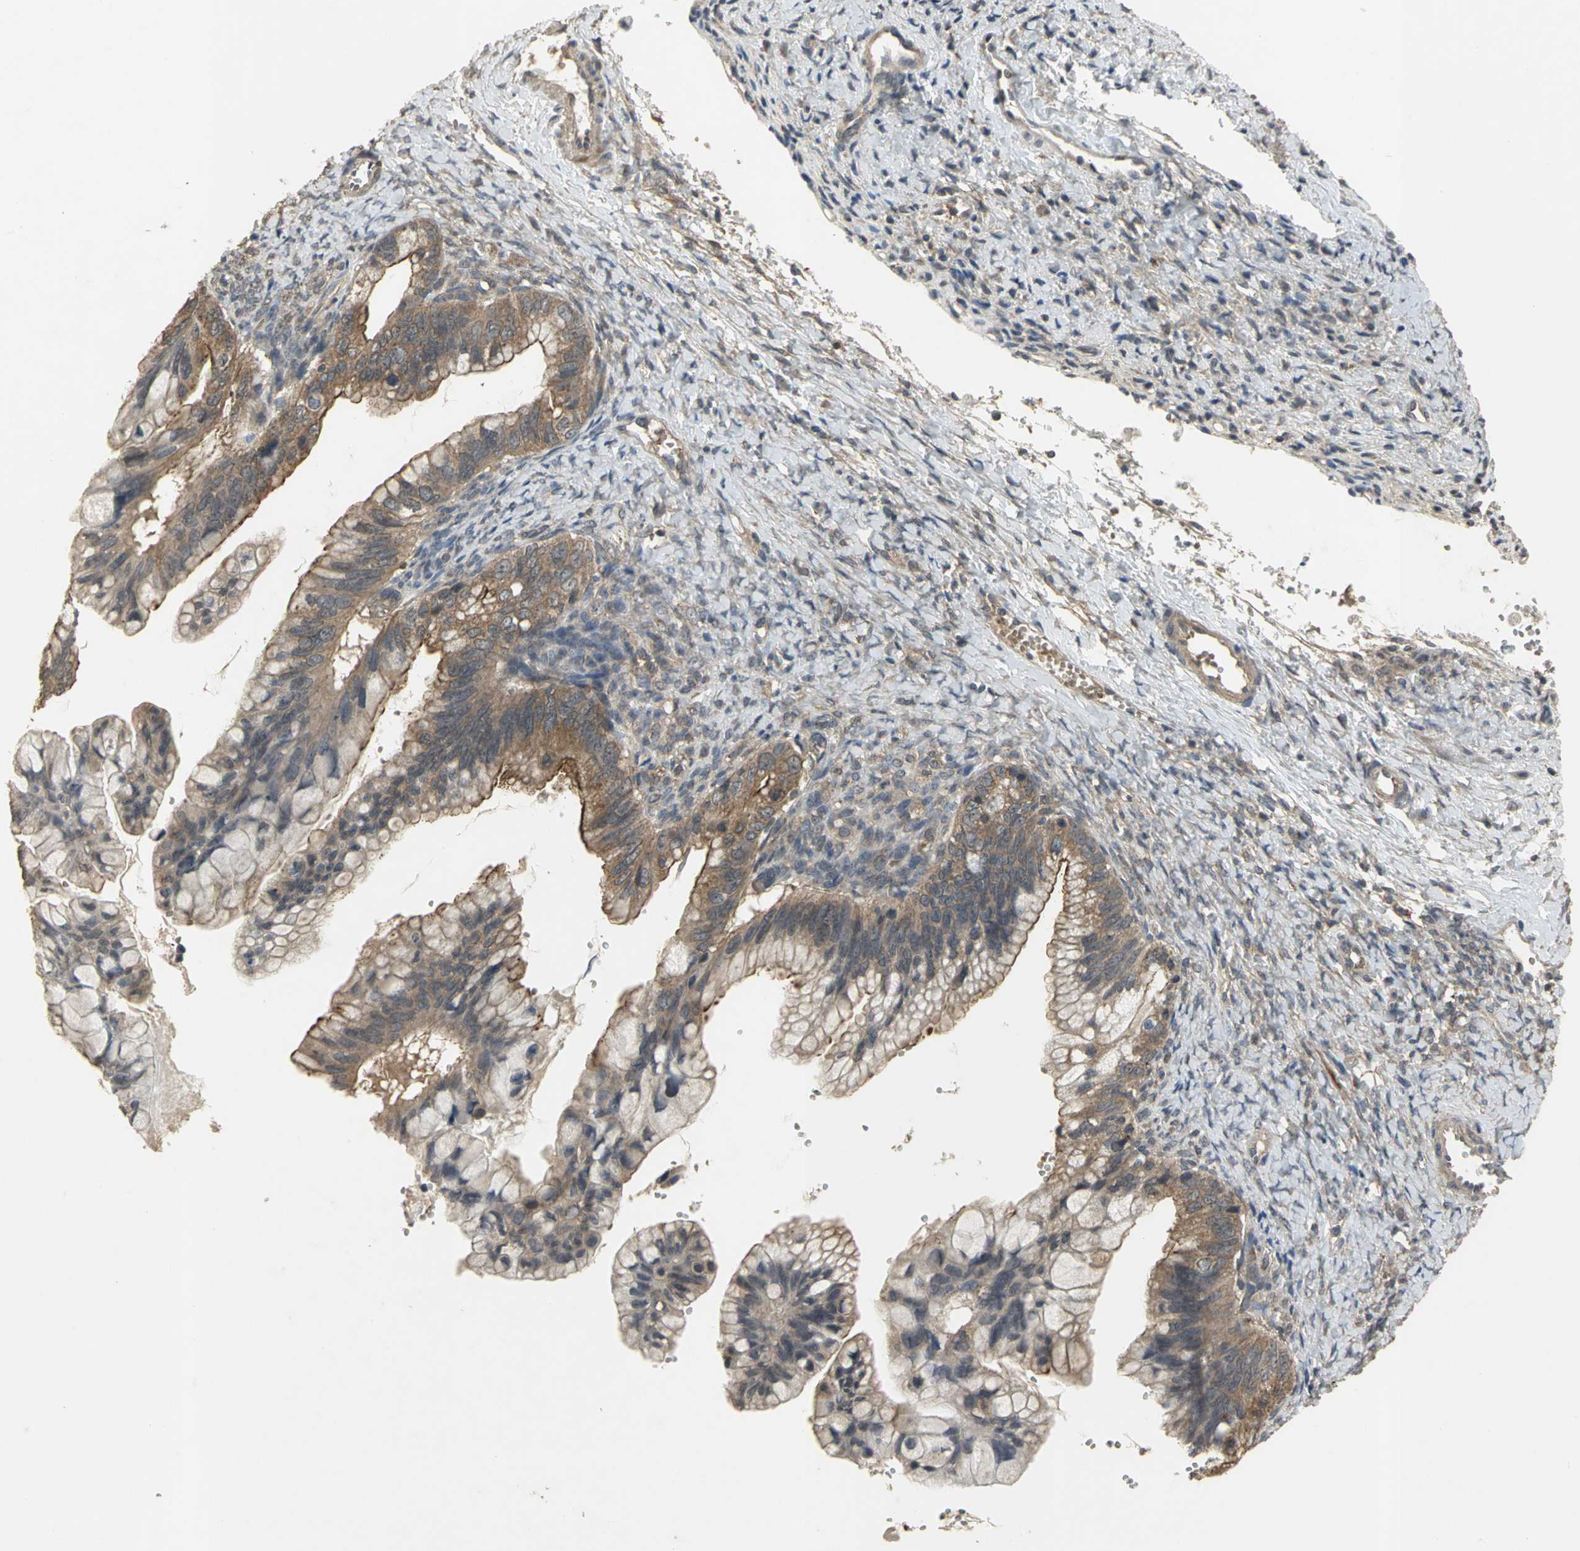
{"staining": {"intensity": "weak", "quantity": ">75%", "location": "cytoplasmic/membranous"}, "tissue": "ovarian cancer", "cell_type": "Tumor cells", "image_type": "cancer", "snomed": [{"axis": "morphology", "description": "Cystadenocarcinoma, mucinous, NOS"}, {"axis": "topography", "description": "Ovary"}], "caption": "This histopathology image reveals immunohistochemistry (IHC) staining of human mucinous cystadenocarcinoma (ovarian), with low weak cytoplasmic/membranous positivity in about >75% of tumor cells.", "gene": "KEAP1", "patient": {"sex": "female", "age": 36}}